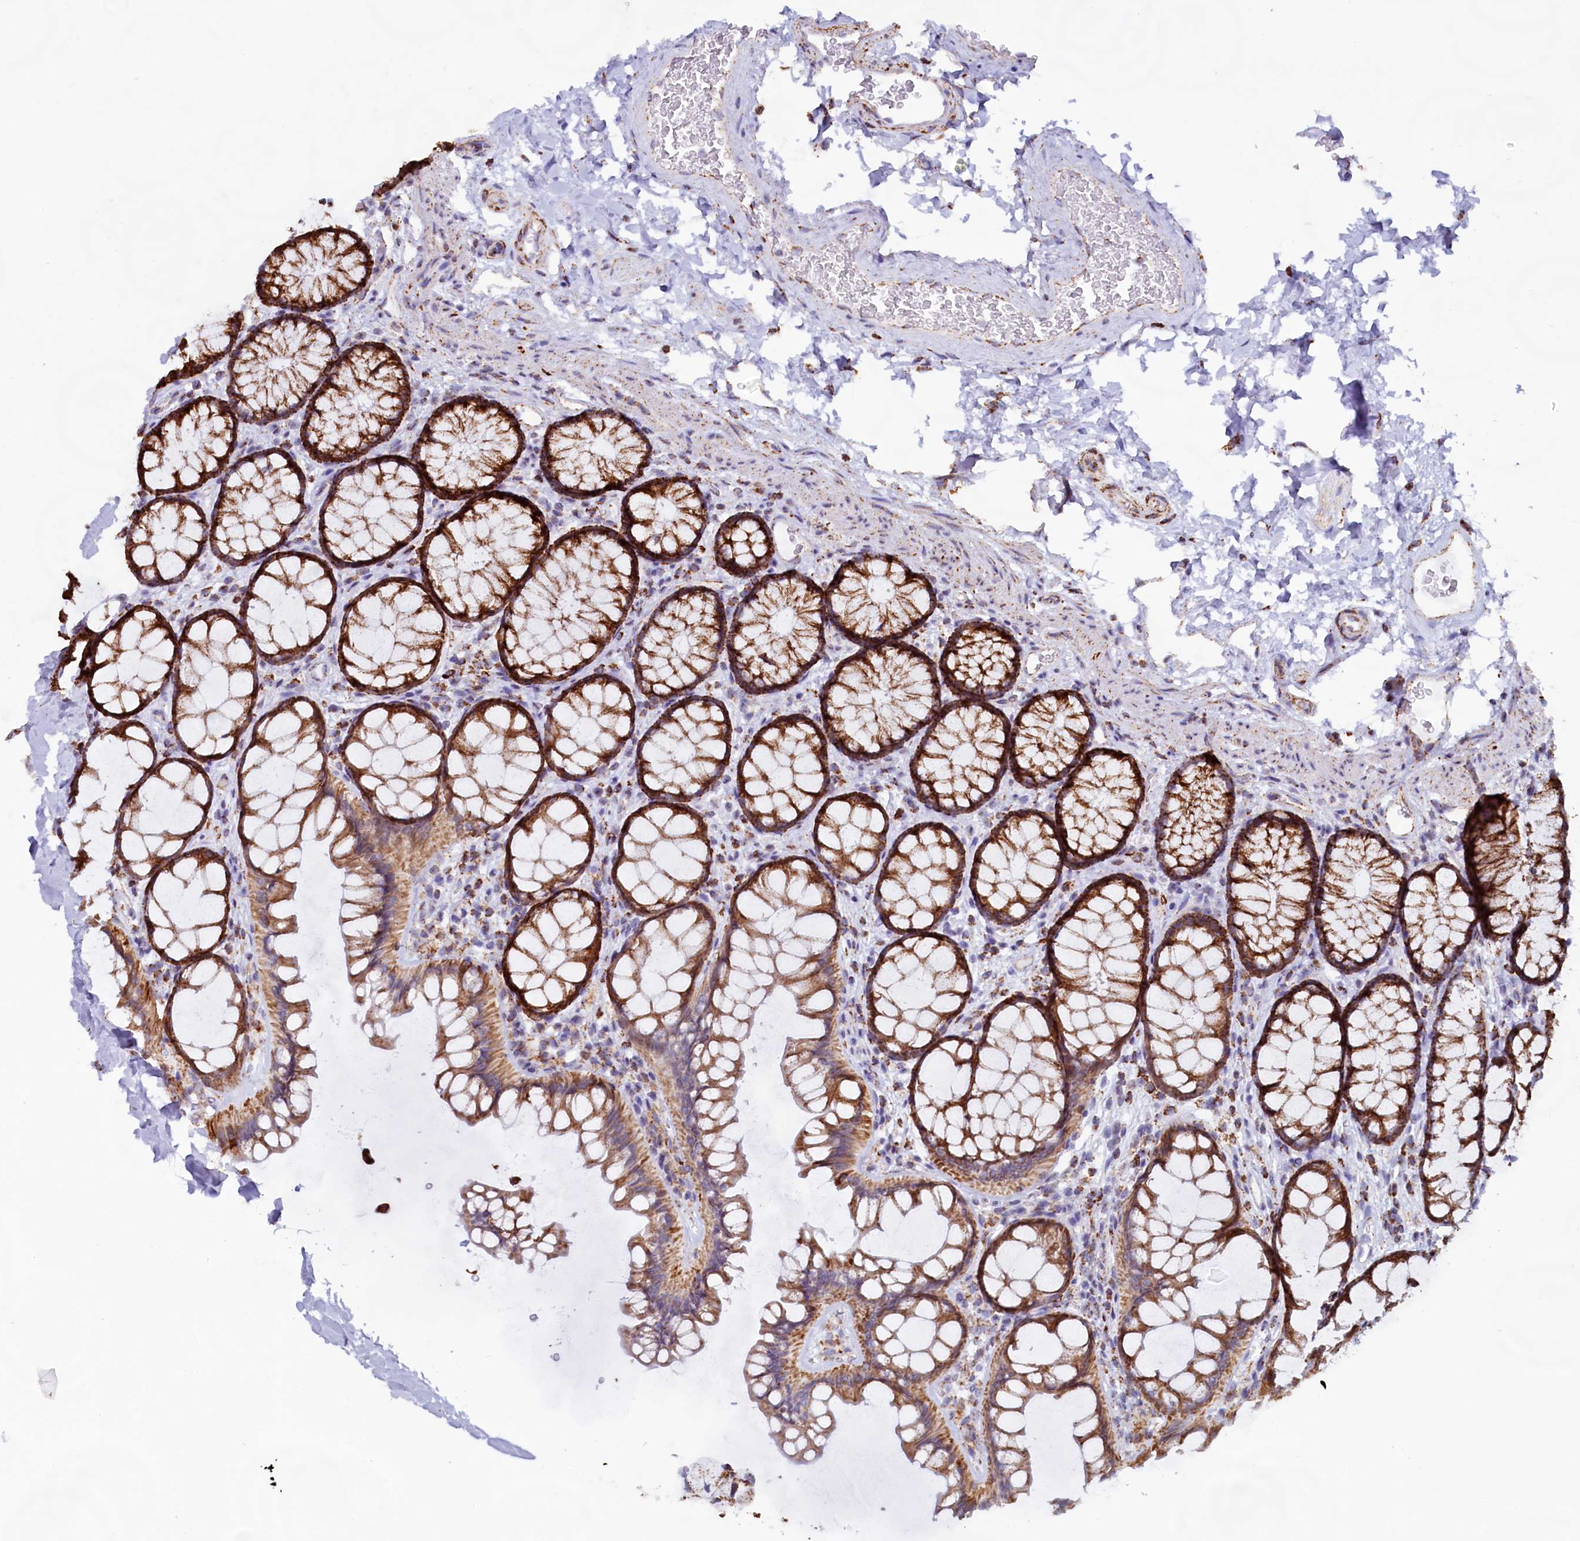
{"staining": {"intensity": "moderate", "quantity": ">75%", "location": "cytoplasmic/membranous"}, "tissue": "colon", "cell_type": "Endothelial cells", "image_type": "normal", "snomed": [{"axis": "morphology", "description": "Normal tissue, NOS"}, {"axis": "topography", "description": "Colon"}], "caption": "This micrograph demonstrates immunohistochemistry staining of benign human colon, with medium moderate cytoplasmic/membranous expression in about >75% of endothelial cells.", "gene": "C1D", "patient": {"sex": "female", "age": 82}}